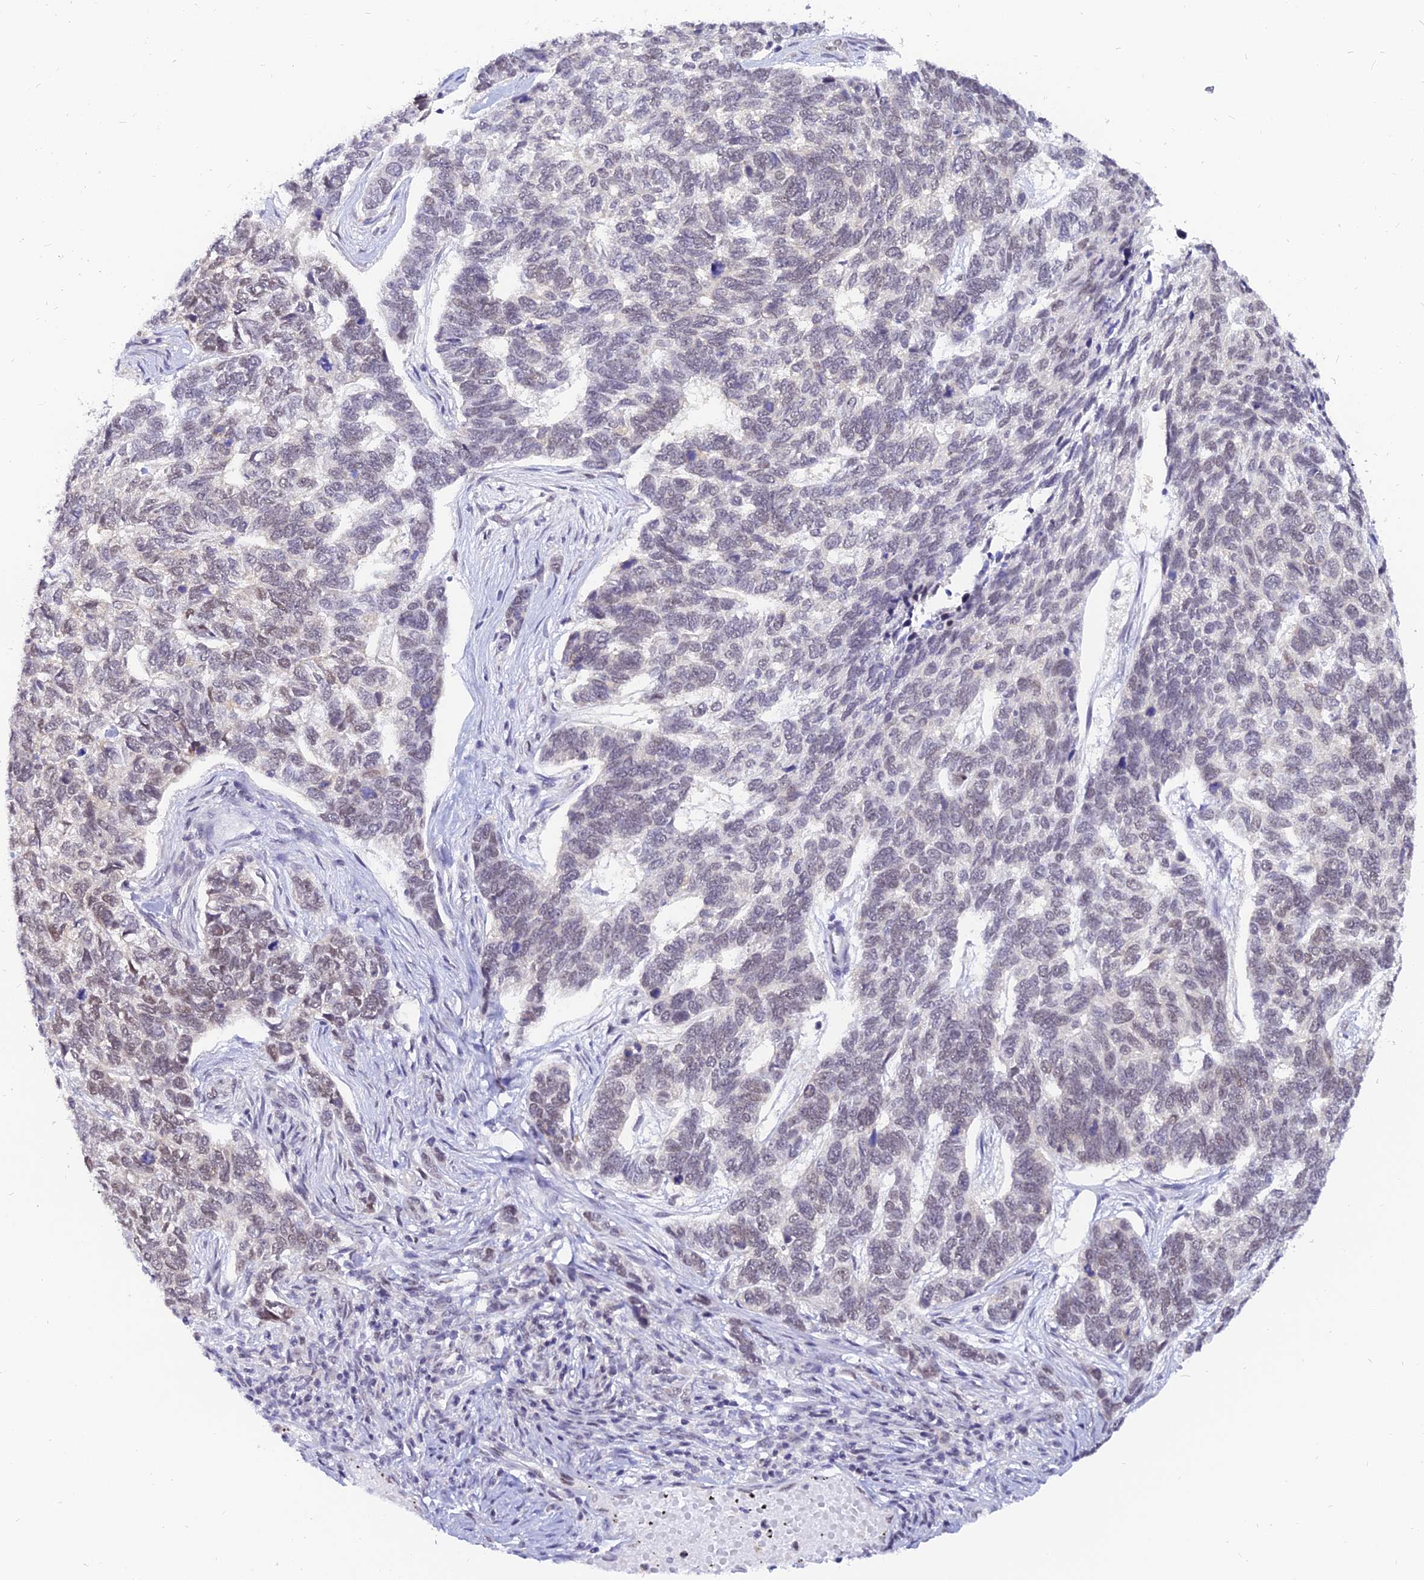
{"staining": {"intensity": "weak", "quantity": "<25%", "location": "nuclear"}, "tissue": "skin cancer", "cell_type": "Tumor cells", "image_type": "cancer", "snomed": [{"axis": "morphology", "description": "Basal cell carcinoma"}, {"axis": "topography", "description": "Skin"}], "caption": "Tumor cells are negative for protein expression in human basal cell carcinoma (skin).", "gene": "DPY30", "patient": {"sex": "female", "age": 65}}